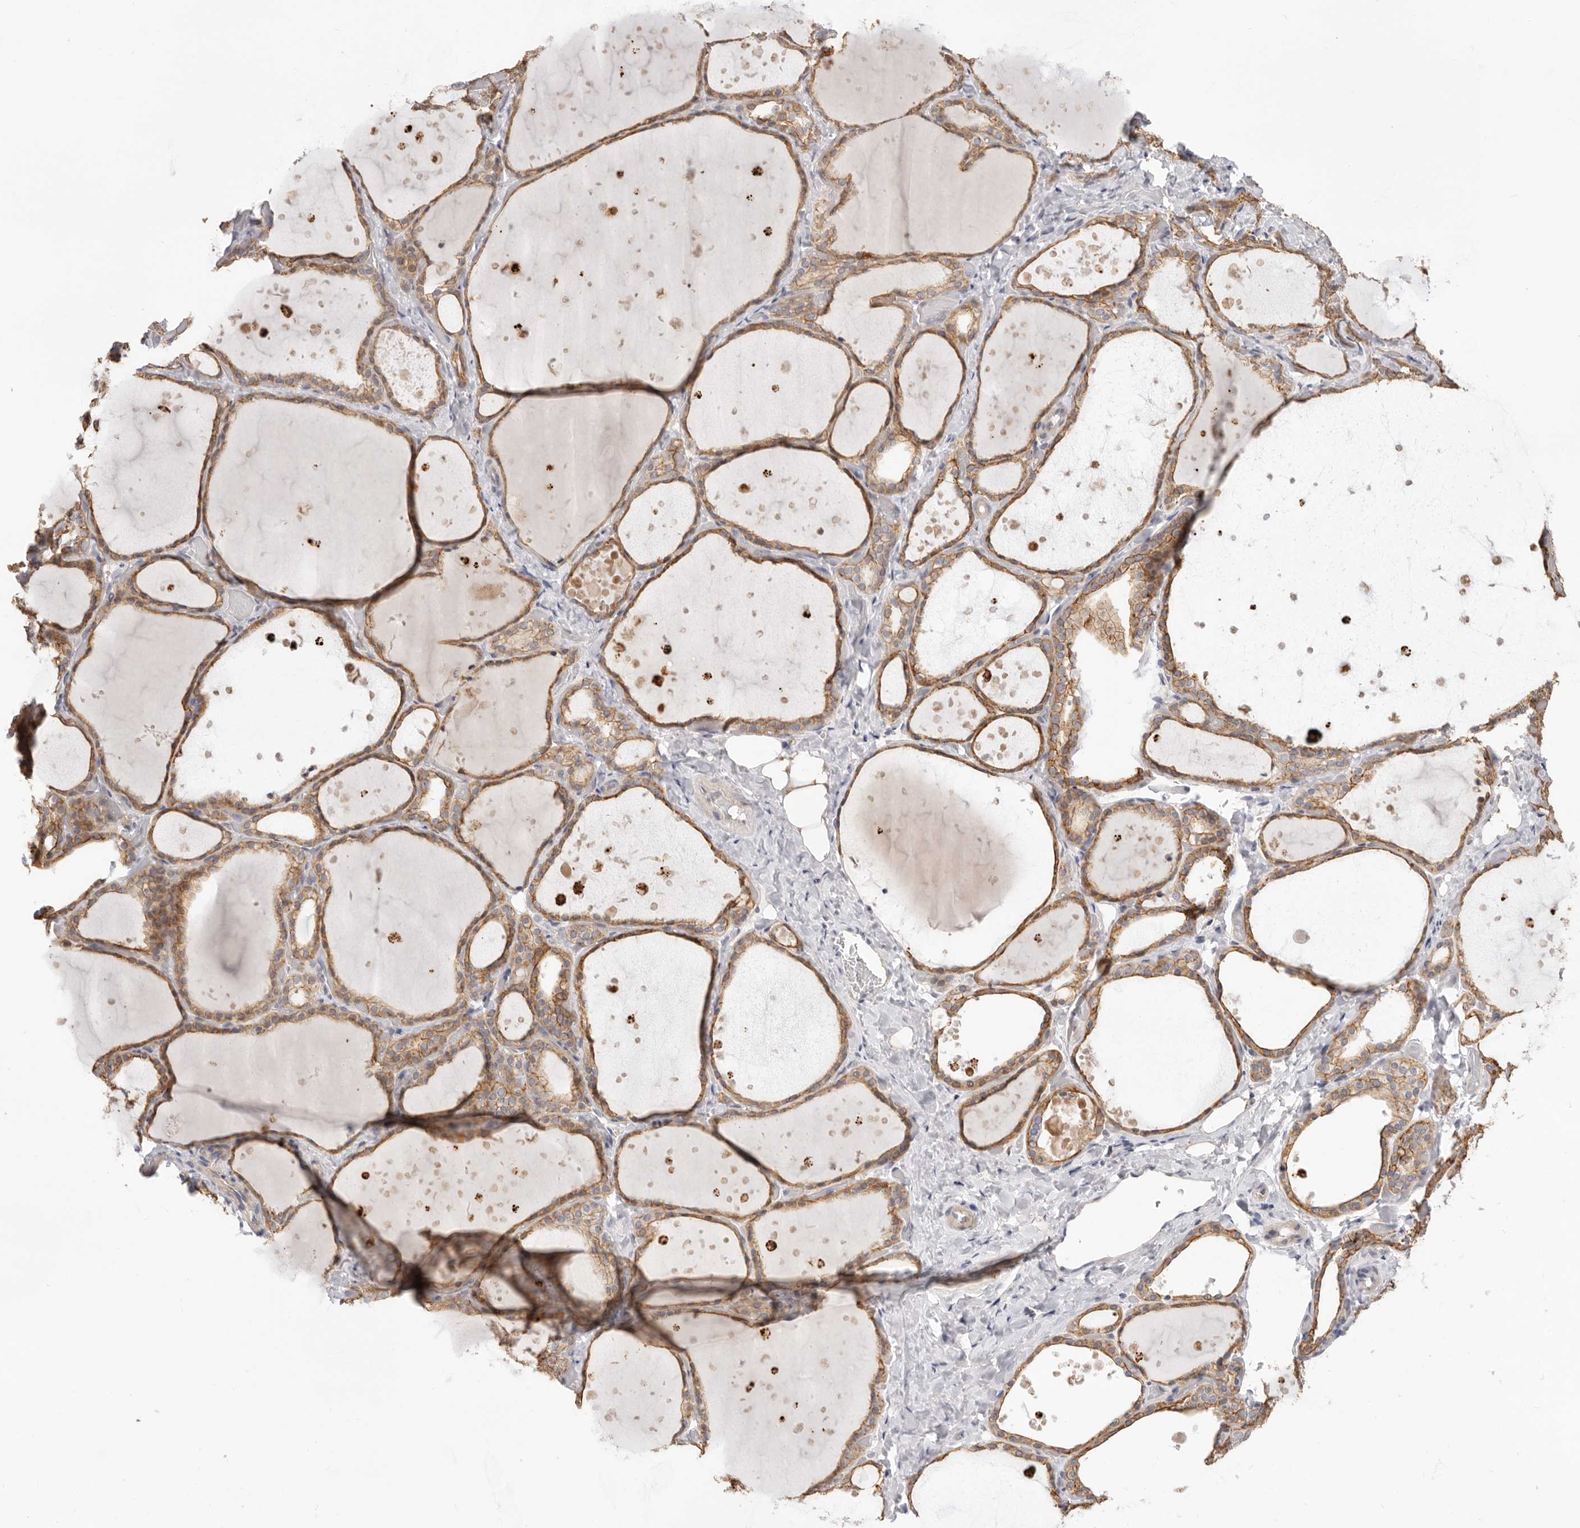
{"staining": {"intensity": "moderate", "quantity": ">75%", "location": "cytoplasmic/membranous"}, "tissue": "thyroid gland", "cell_type": "Glandular cells", "image_type": "normal", "snomed": [{"axis": "morphology", "description": "Normal tissue, NOS"}, {"axis": "topography", "description": "Thyroid gland"}], "caption": "Immunohistochemical staining of normal human thyroid gland displays >75% levels of moderate cytoplasmic/membranous protein positivity in approximately >75% of glandular cells.", "gene": "USH1C", "patient": {"sex": "female", "age": 44}}